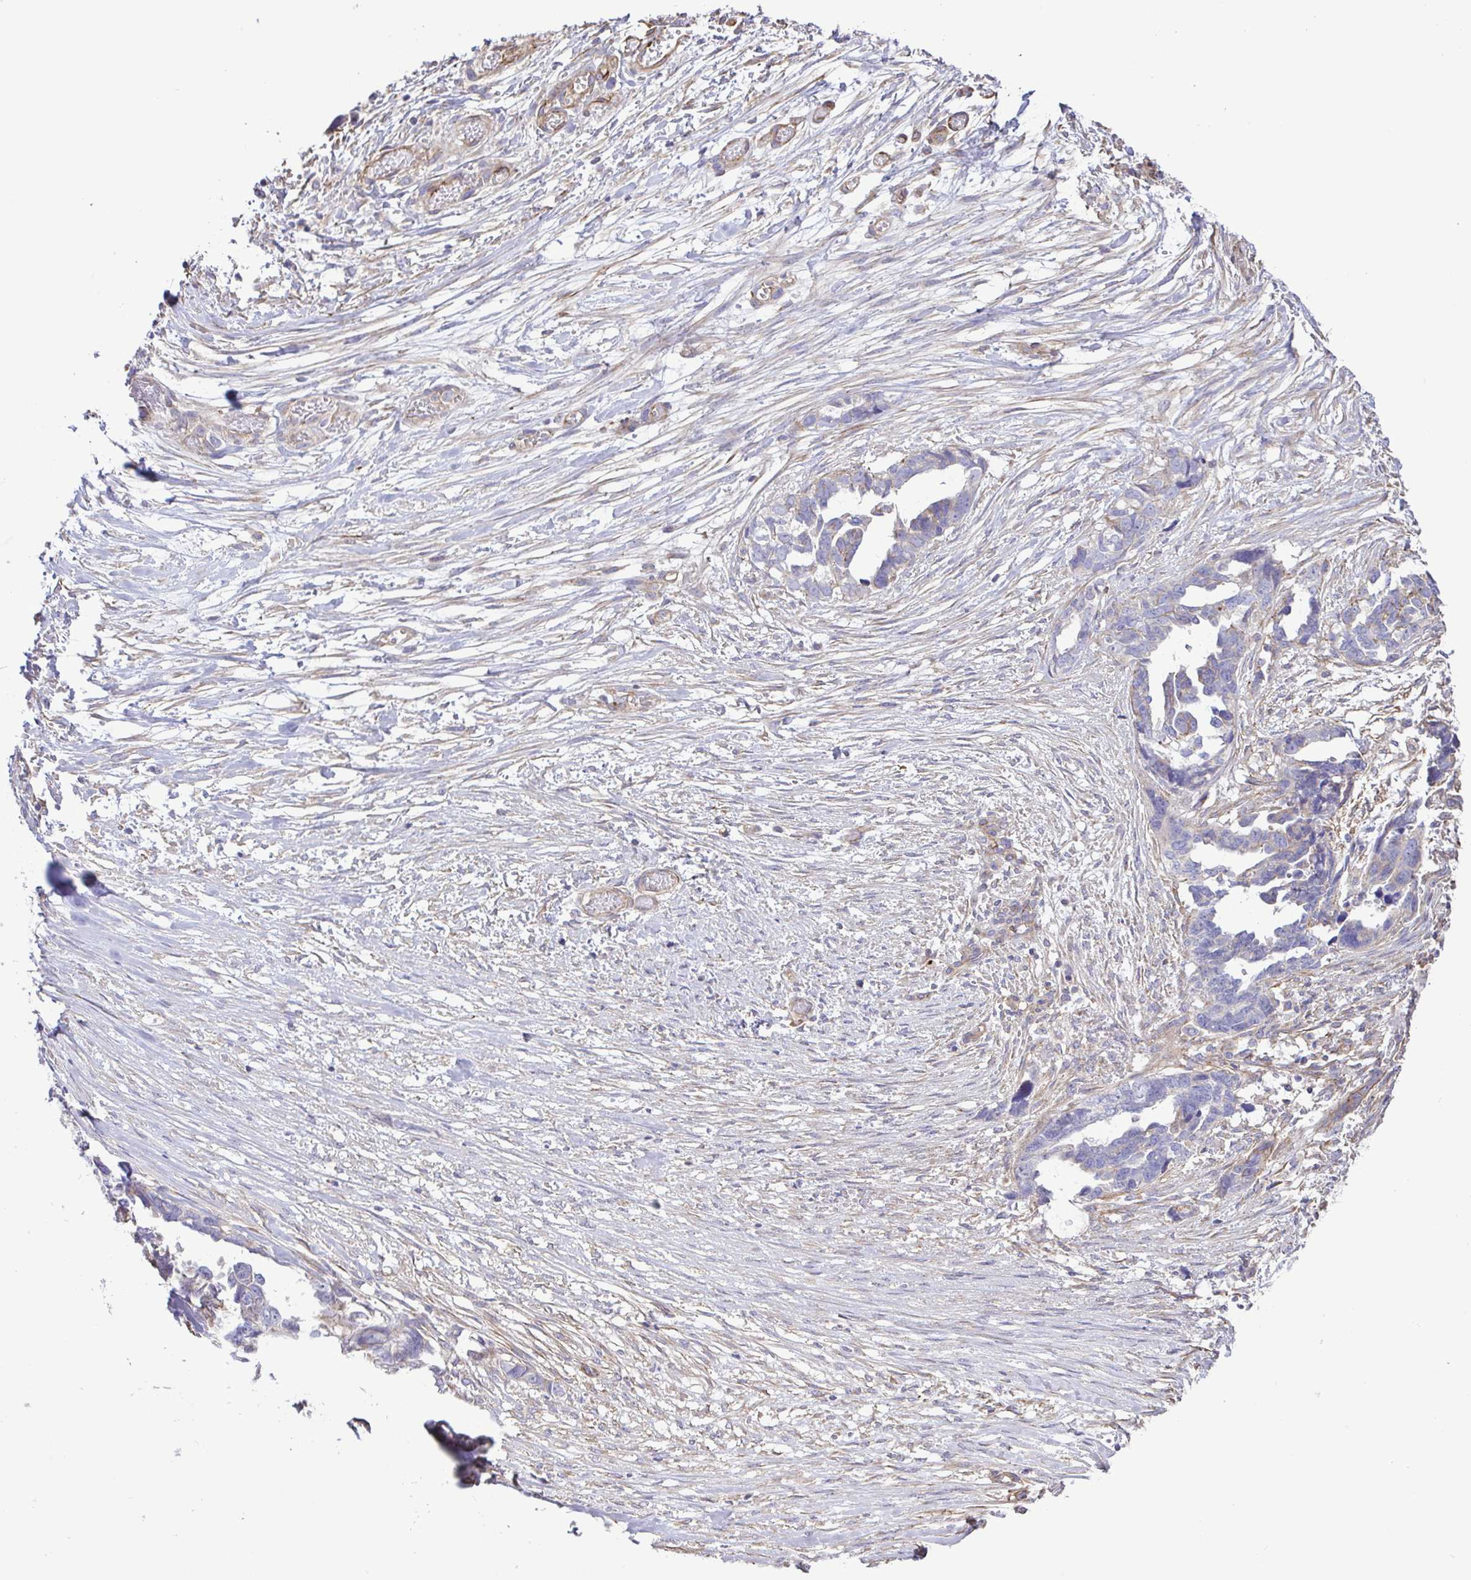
{"staining": {"intensity": "negative", "quantity": "none", "location": "none"}, "tissue": "ovarian cancer", "cell_type": "Tumor cells", "image_type": "cancer", "snomed": [{"axis": "morphology", "description": "Cystadenocarcinoma, serous, NOS"}, {"axis": "topography", "description": "Ovary"}], "caption": "The micrograph demonstrates no staining of tumor cells in ovarian cancer (serous cystadenocarcinoma).", "gene": "FLT1", "patient": {"sex": "female", "age": 69}}